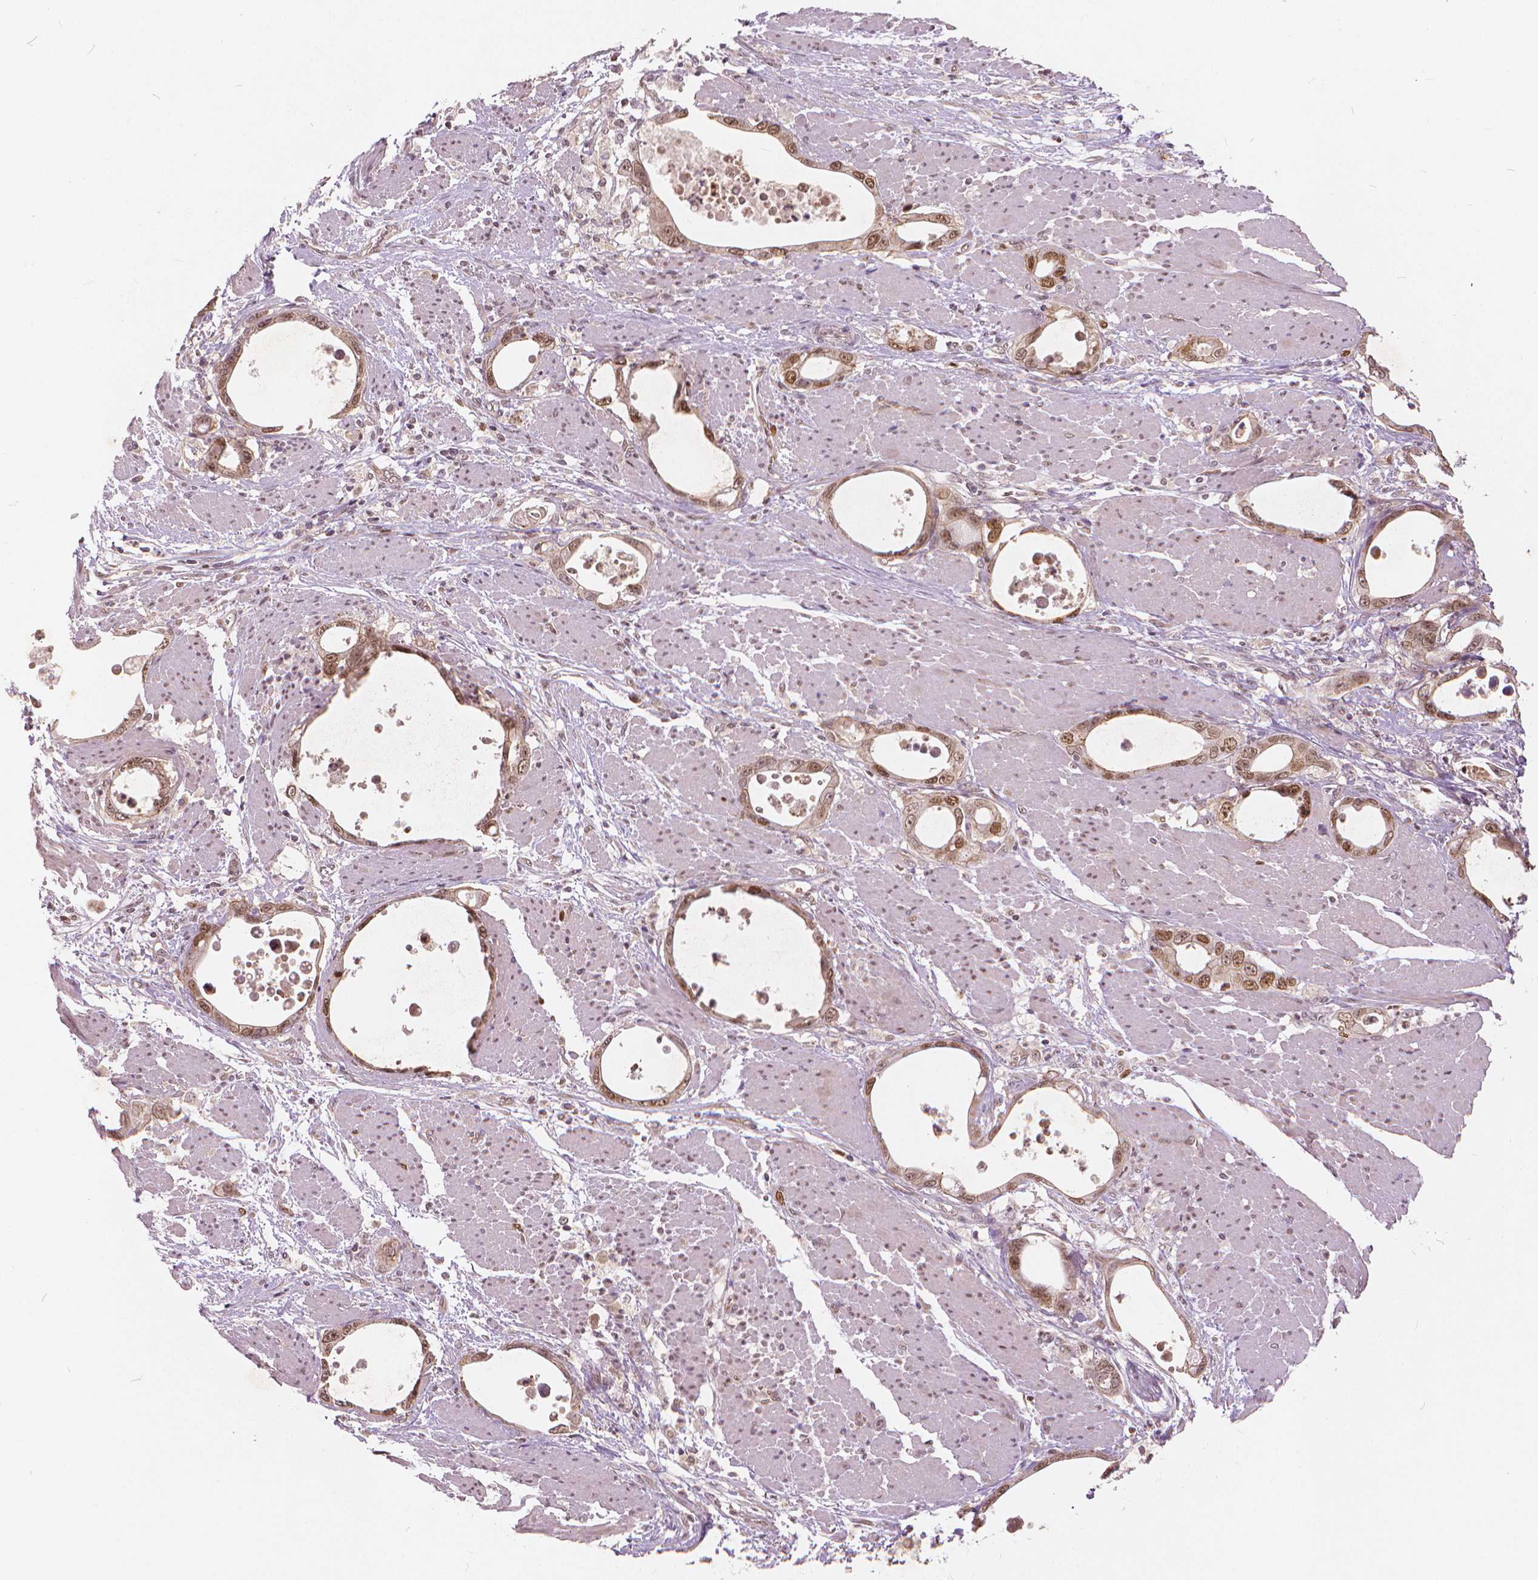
{"staining": {"intensity": "moderate", "quantity": ">75%", "location": "nuclear"}, "tissue": "stomach cancer", "cell_type": "Tumor cells", "image_type": "cancer", "snomed": [{"axis": "morphology", "description": "Adenocarcinoma, NOS"}, {"axis": "topography", "description": "Stomach, upper"}], "caption": "Approximately >75% of tumor cells in adenocarcinoma (stomach) demonstrate moderate nuclear protein staining as visualized by brown immunohistochemical staining.", "gene": "NSD2", "patient": {"sex": "male", "age": 74}}